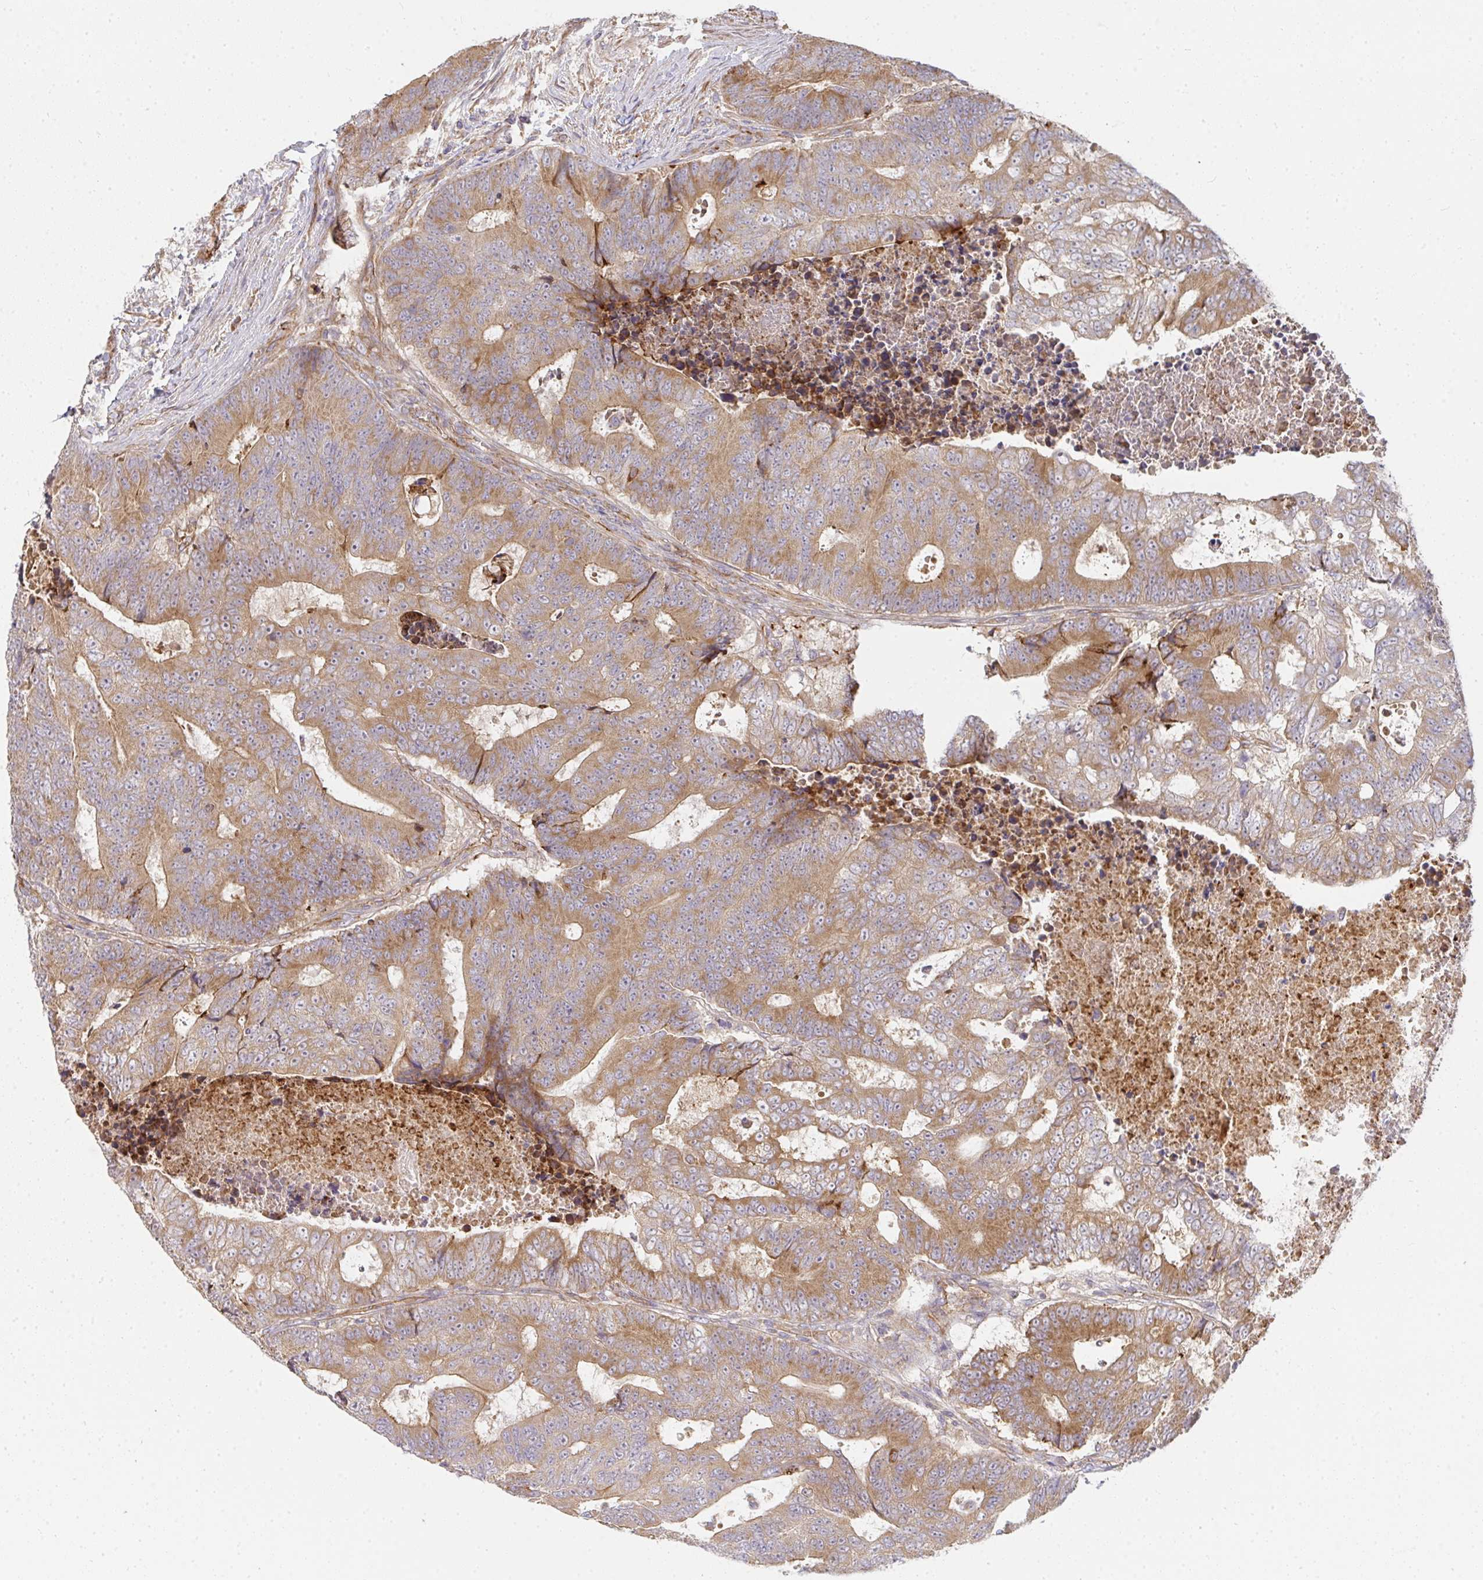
{"staining": {"intensity": "moderate", "quantity": ">75%", "location": "cytoplasmic/membranous"}, "tissue": "colorectal cancer", "cell_type": "Tumor cells", "image_type": "cancer", "snomed": [{"axis": "morphology", "description": "Adenocarcinoma, NOS"}, {"axis": "topography", "description": "Colon"}], "caption": "Immunohistochemical staining of human colorectal cancer reveals moderate cytoplasmic/membranous protein expression in about >75% of tumor cells.", "gene": "B4GALT6", "patient": {"sex": "female", "age": 48}}